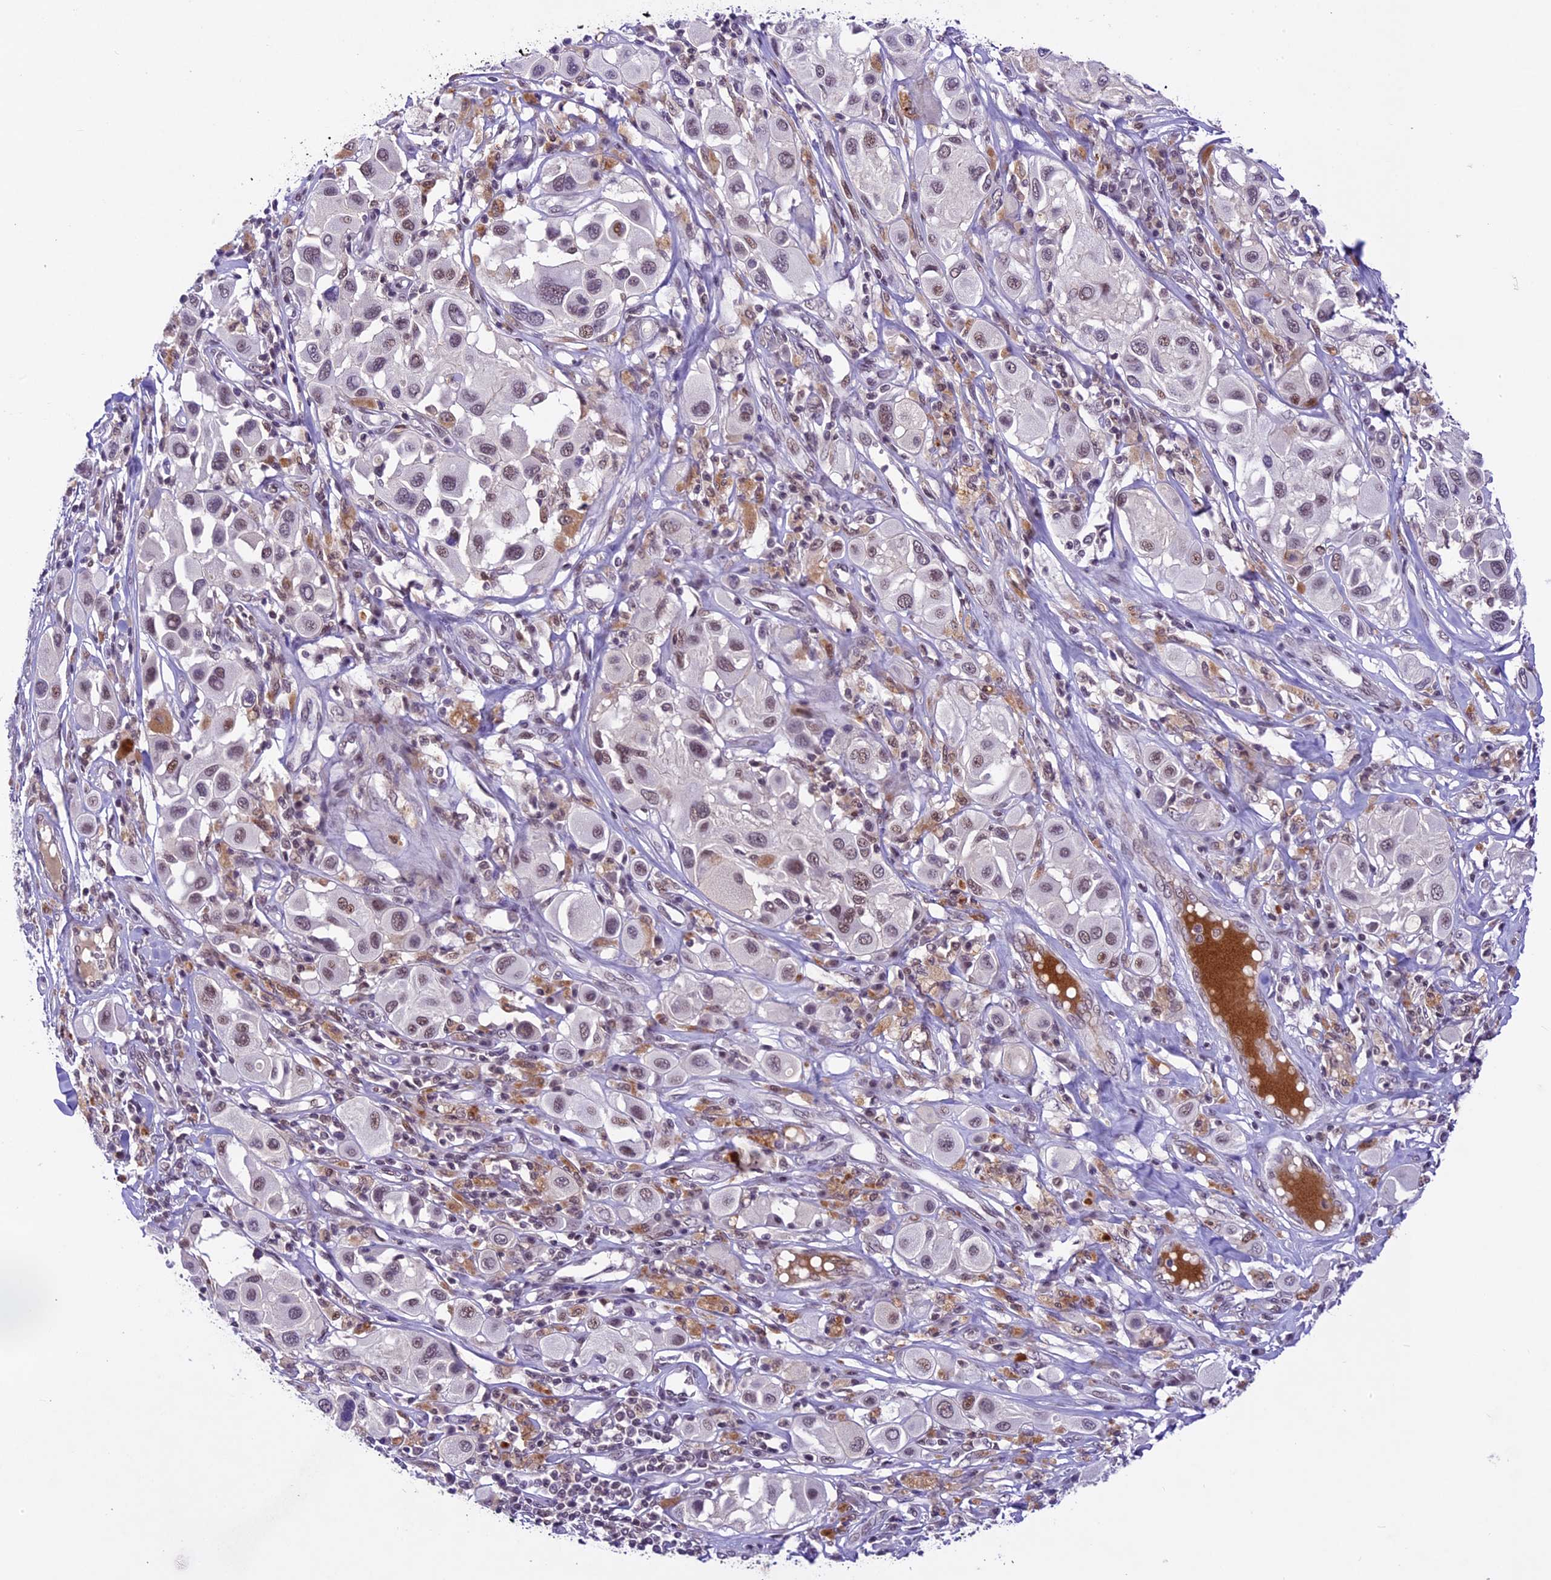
{"staining": {"intensity": "moderate", "quantity": "<25%", "location": "nuclear"}, "tissue": "melanoma", "cell_type": "Tumor cells", "image_type": "cancer", "snomed": [{"axis": "morphology", "description": "Malignant melanoma, Metastatic site"}, {"axis": "topography", "description": "Skin"}], "caption": "Malignant melanoma (metastatic site) stained with immunohistochemistry (IHC) displays moderate nuclear positivity in approximately <25% of tumor cells. (DAB IHC with brightfield microscopy, high magnification).", "gene": "SHKBP1", "patient": {"sex": "male", "age": 41}}